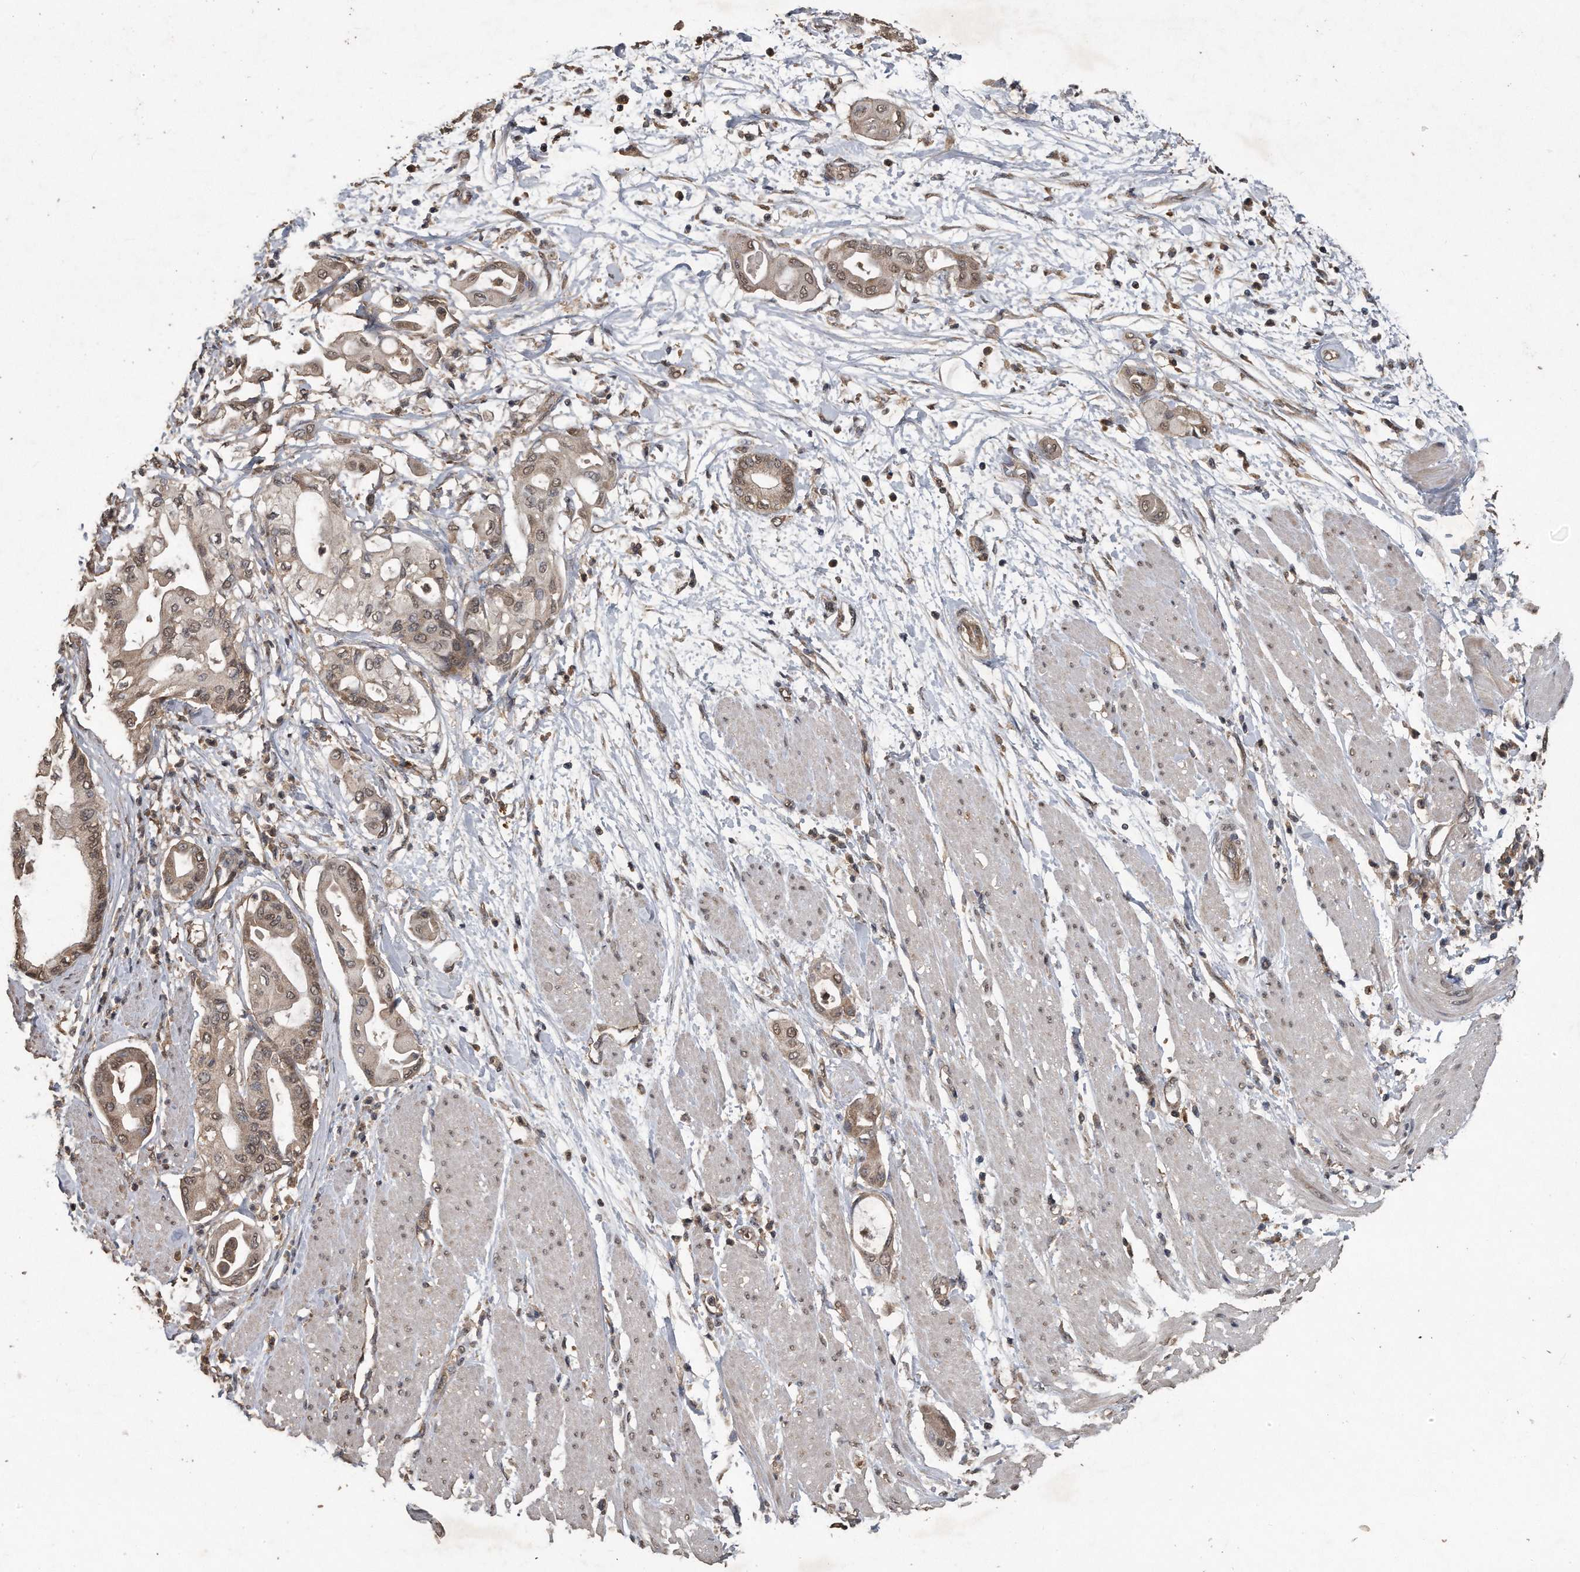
{"staining": {"intensity": "weak", "quantity": ">75%", "location": "cytoplasmic/membranous,nuclear"}, "tissue": "pancreatic cancer", "cell_type": "Tumor cells", "image_type": "cancer", "snomed": [{"axis": "morphology", "description": "Adenocarcinoma, NOS"}, {"axis": "morphology", "description": "Adenocarcinoma, metastatic, NOS"}, {"axis": "topography", "description": "Lymph node"}, {"axis": "topography", "description": "Pancreas"}, {"axis": "topography", "description": "Duodenum"}], "caption": "Pancreatic cancer (adenocarcinoma) was stained to show a protein in brown. There is low levels of weak cytoplasmic/membranous and nuclear positivity in approximately >75% of tumor cells.", "gene": "CRYZL1", "patient": {"sex": "female", "age": 64}}